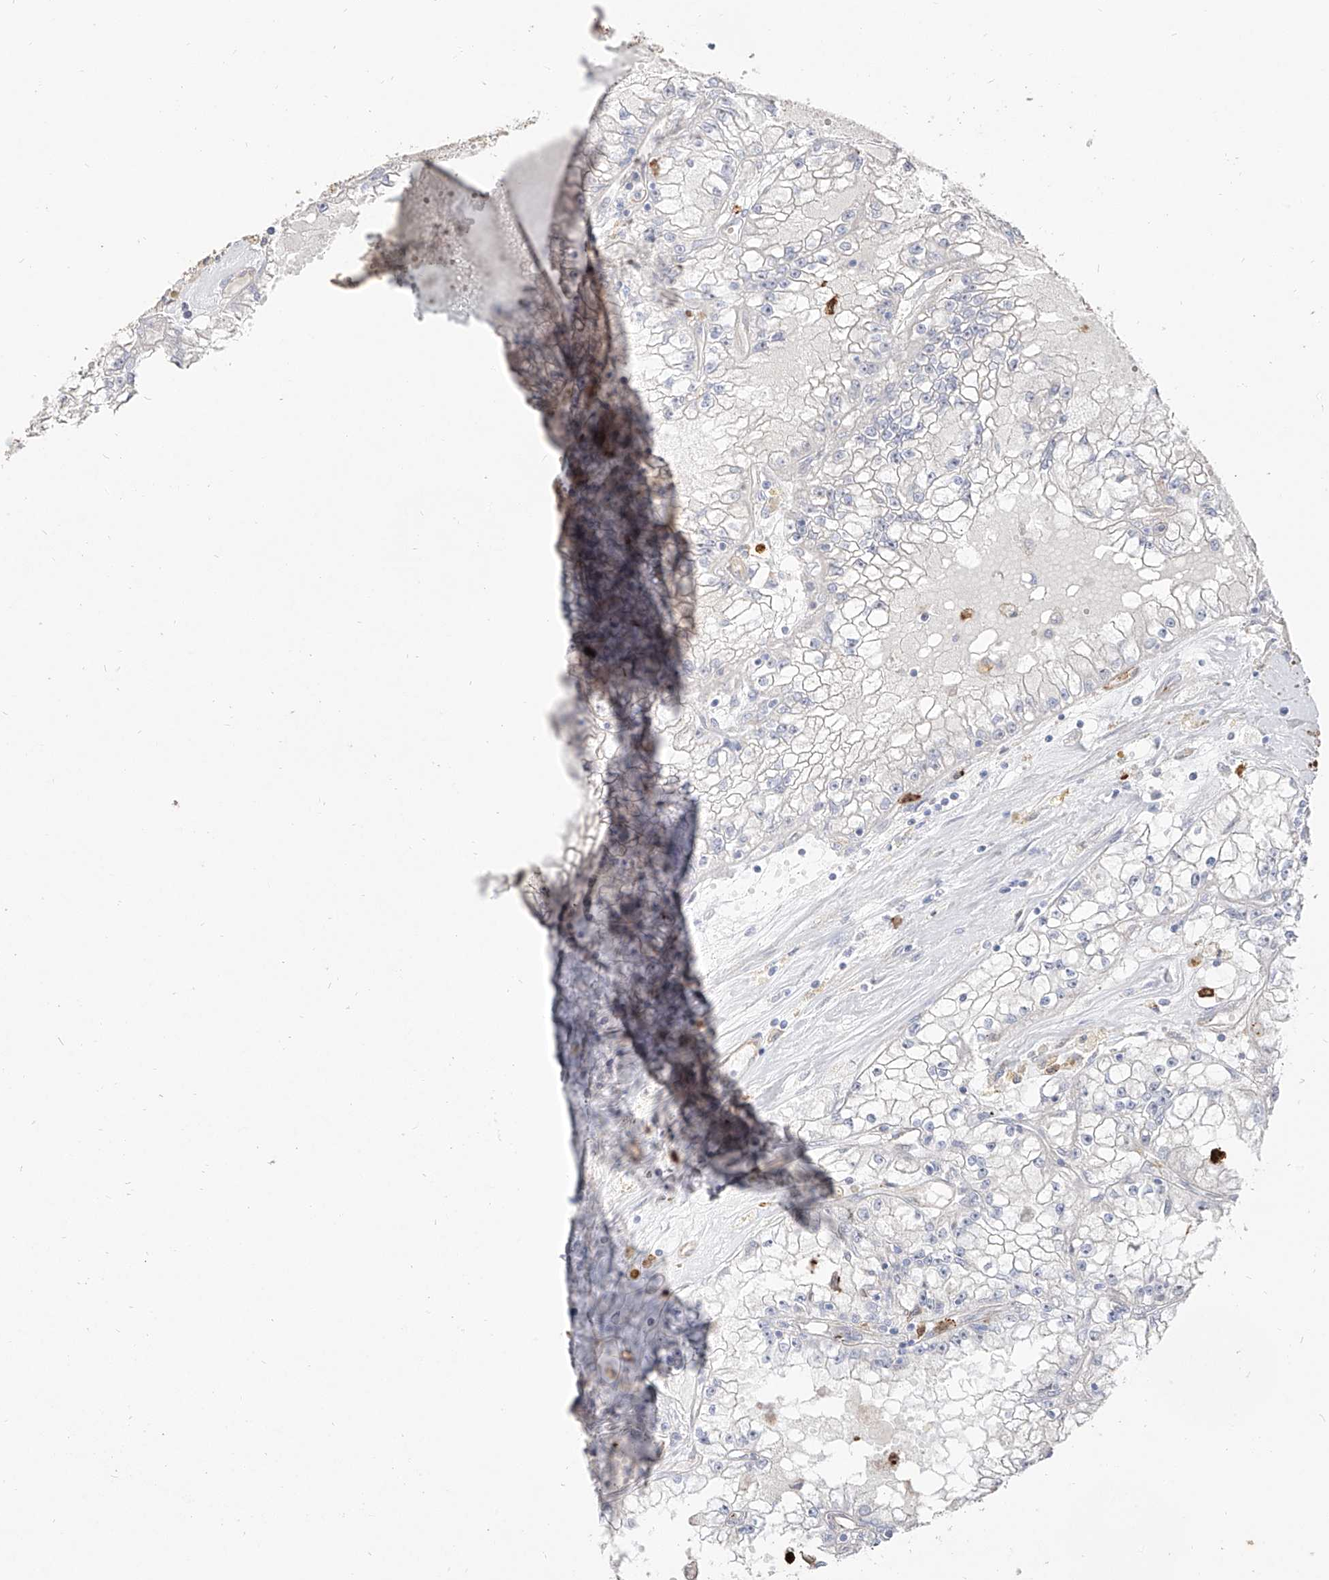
{"staining": {"intensity": "negative", "quantity": "none", "location": "none"}, "tissue": "renal cancer", "cell_type": "Tumor cells", "image_type": "cancer", "snomed": [{"axis": "morphology", "description": "Adenocarcinoma, NOS"}, {"axis": "topography", "description": "Kidney"}], "caption": "Renal adenocarcinoma was stained to show a protein in brown. There is no significant positivity in tumor cells. (Brightfield microscopy of DAB immunohistochemistry at high magnification).", "gene": "ZNF227", "patient": {"sex": "male", "age": 56}}